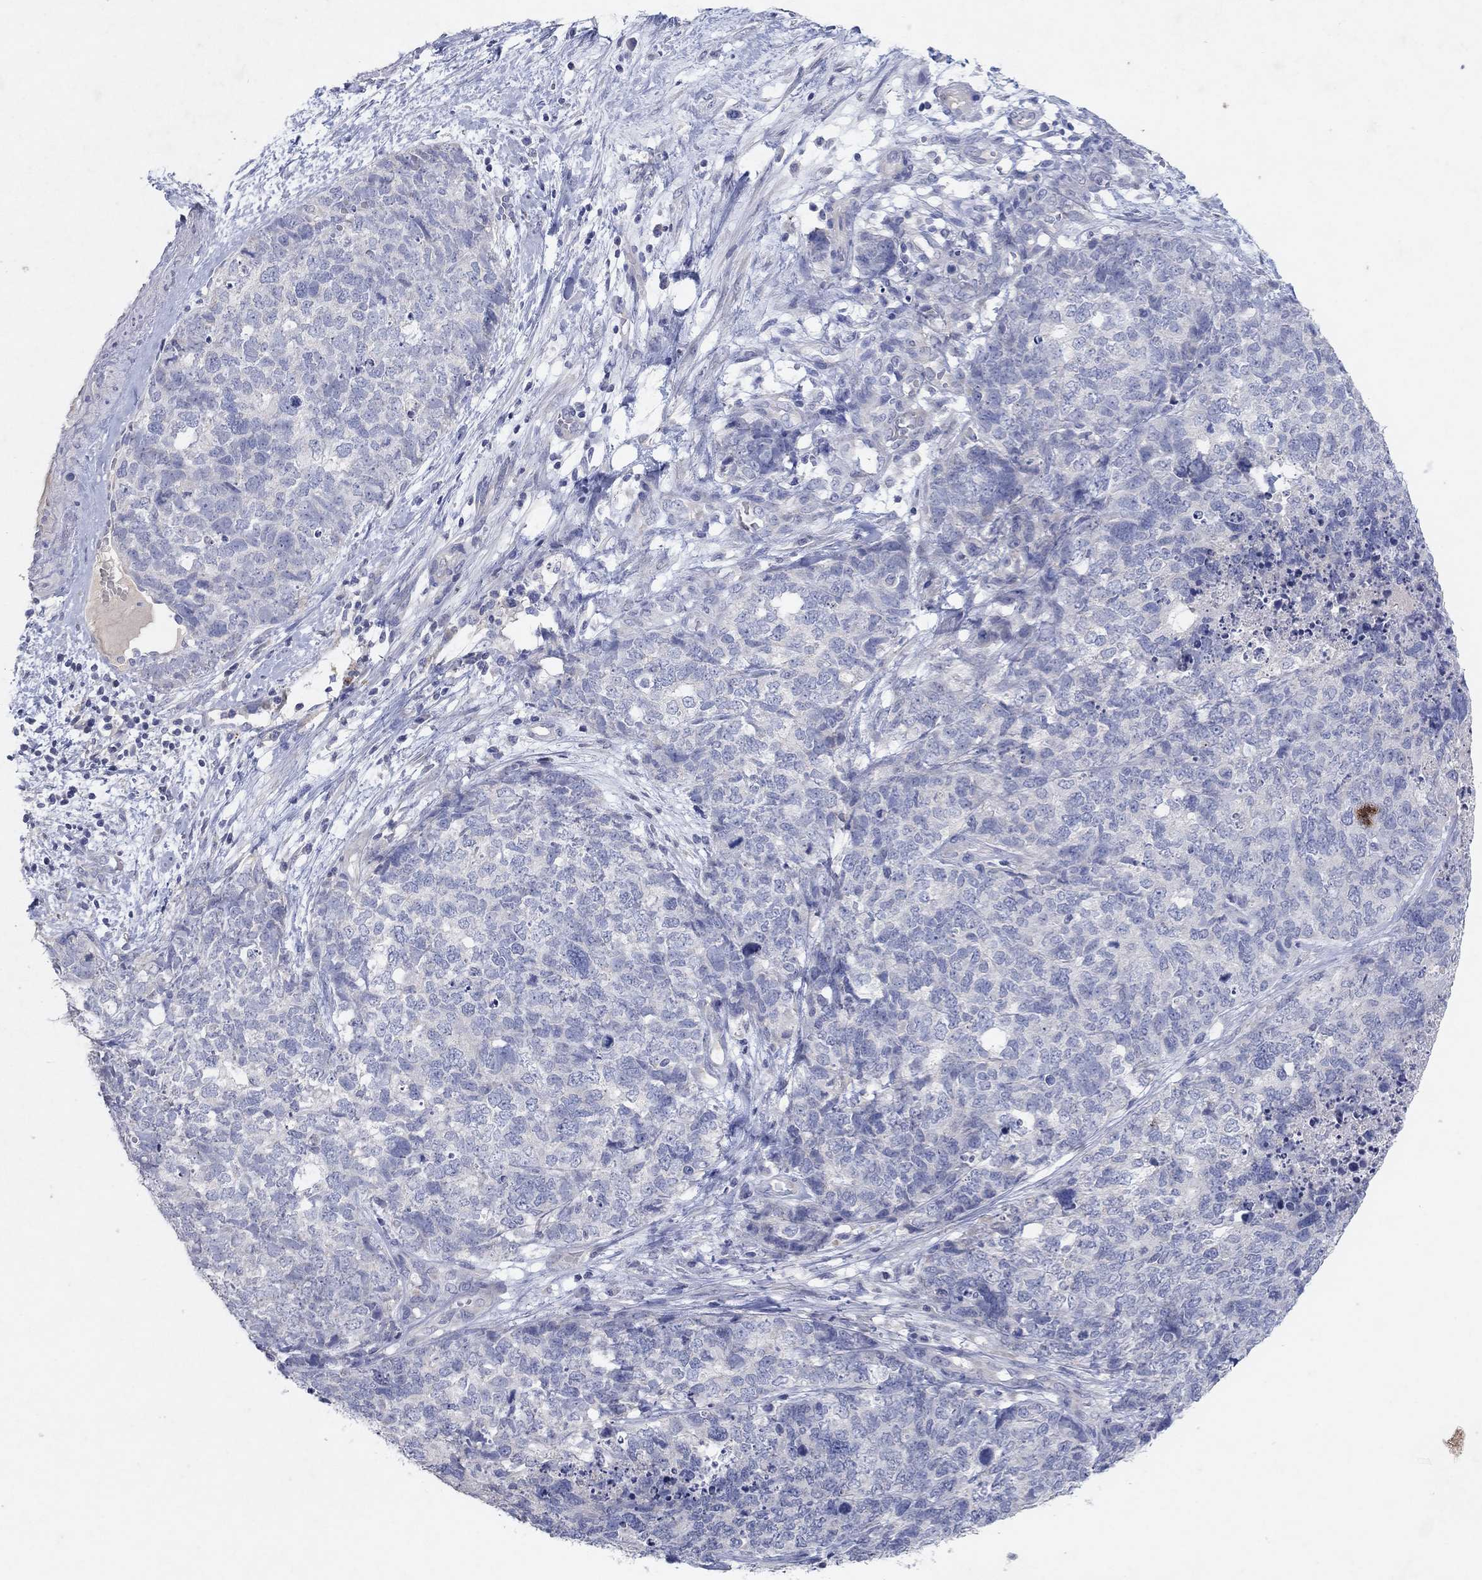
{"staining": {"intensity": "negative", "quantity": "none", "location": "none"}, "tissue": "cervical cancer", "cell_type": "Tumor cells", "image_type": "cancer", "snomed": [{"axis": "morphology", "description": "Squamous cell carcinoma, NOS"}, {"axis": "topography", "description": "Cervix"}], "caption": "DAB (3,3'-diaminobenzidine) immunohistochemical staining of squamous cell carcinoma (cervical) displays no significant positivity in tumor cells.", "gene": "KRT40", "patient": {"sex": "female", "age": 63}}